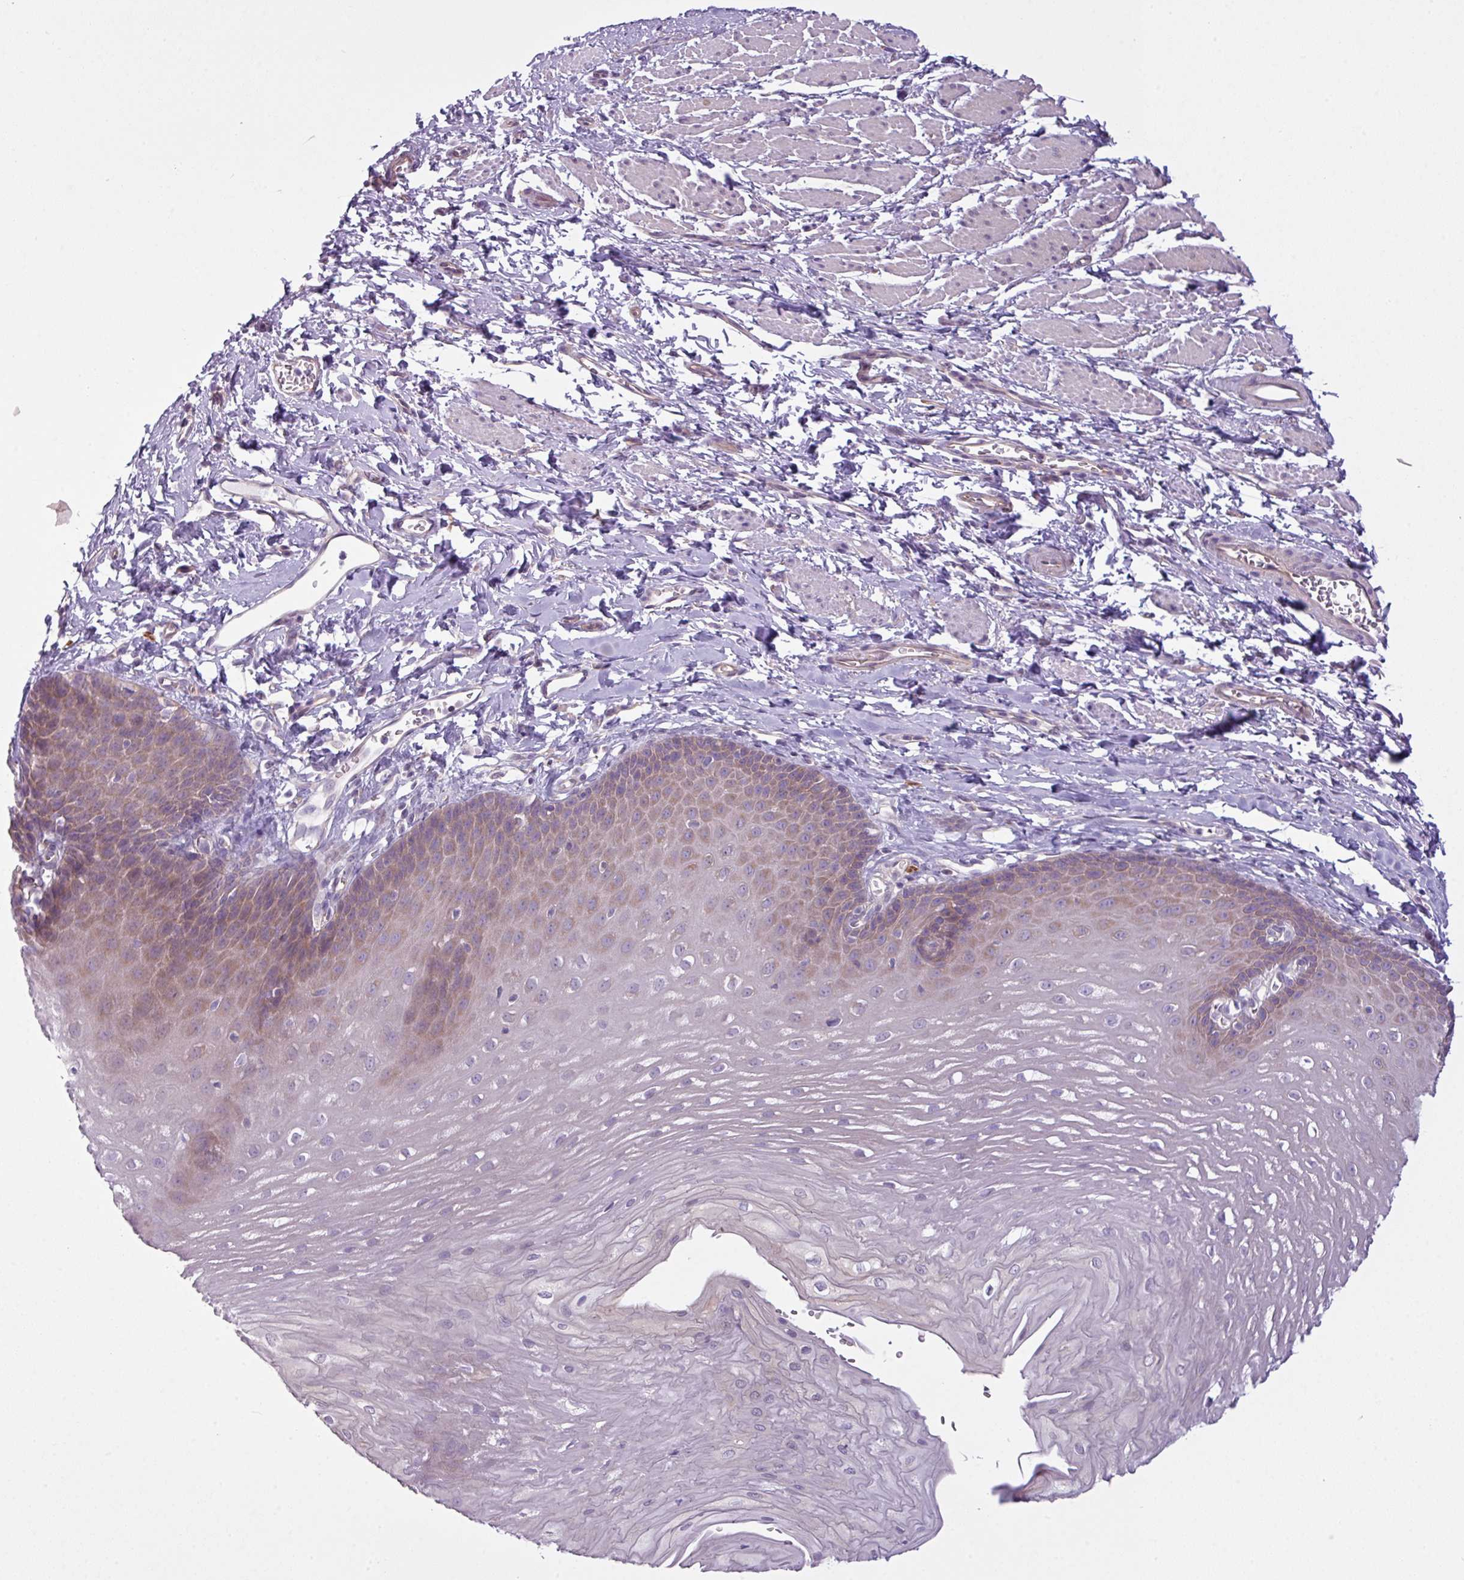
{"staining": {"intensity": "moderate", "quantity": "25%-75%", "location": "cytoplasmic/membranous"}, "tissue": "esophagus", "cell_type": "Squamous epithelial cells", "image_type": "normal", "snomed": [{"axis": "morphology", "description": "Normal tissue, NOS"}, {"axis": "topography", "description": "Esophagus"}], "caption": "This histopathology image reveals benign esophagus stained with immunohistochemistry (IHC) to label a protein in brown. The cytoplasmic/membranous of squamous epithelial cells show moderate positivity for the protein. Nuclei are counter-stained blue.", "gene": "CAMK2A", "patient": {"sex": "male", "age": 70}}